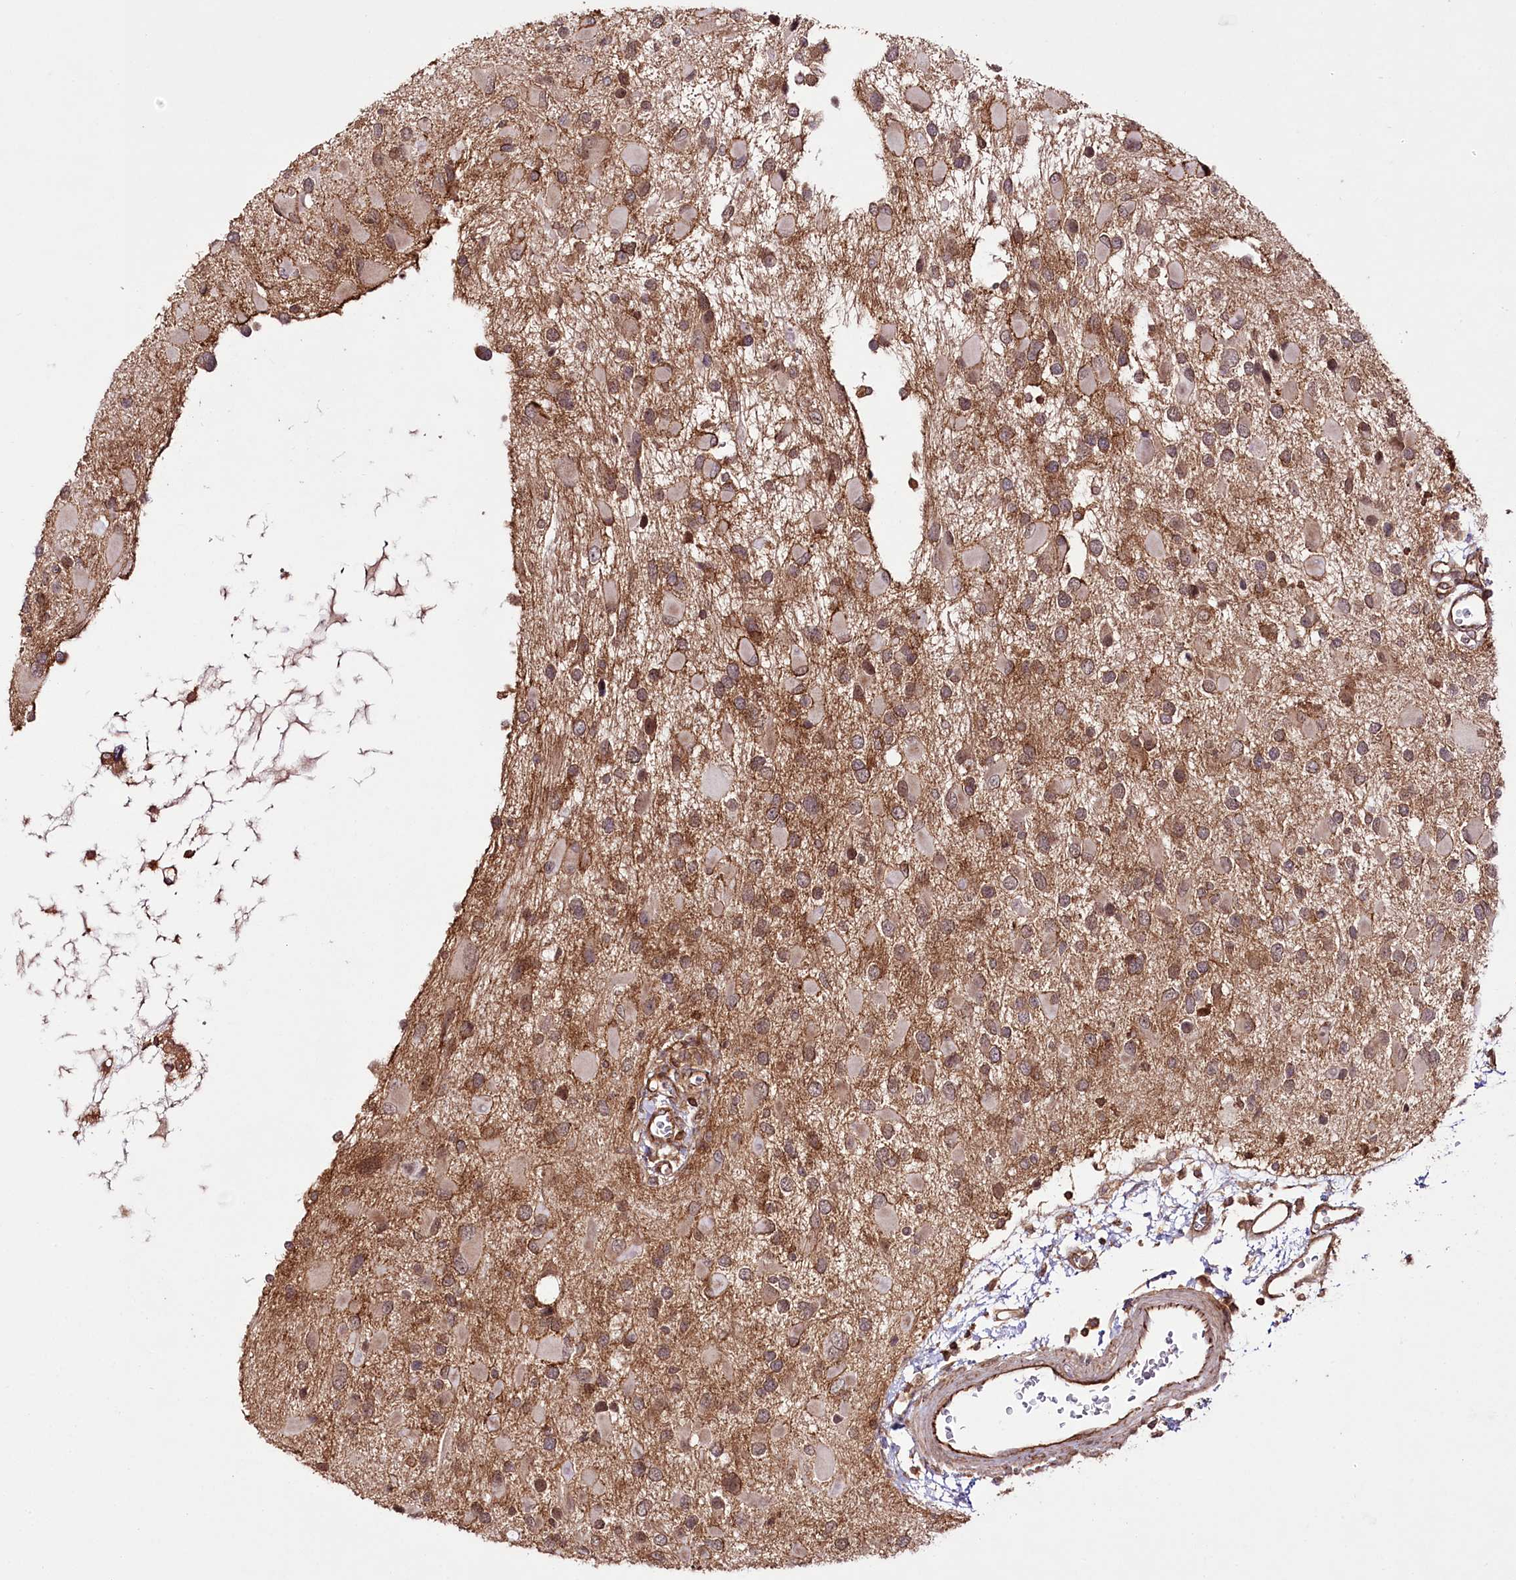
{"staining": {"intensity": "moderate", "quantity": ">75%", "location": "cytoplasmic/membranous"}, "tissue": "glioma", "cell_type": "Tumor cells", "image_type": "cancer", "snomed": [{"axis": "morphology", "description": "Glioma, malignant, High grade"}, {"axis": "topography", "description": "Brain"}], "caption": "Tumor cells display medium levels of moderate cytoplasmic/membranous staining in approximately >75% of cells in human glioma.", "gene": "DHX29", "patient": {"sex": "male", "age": 53}}